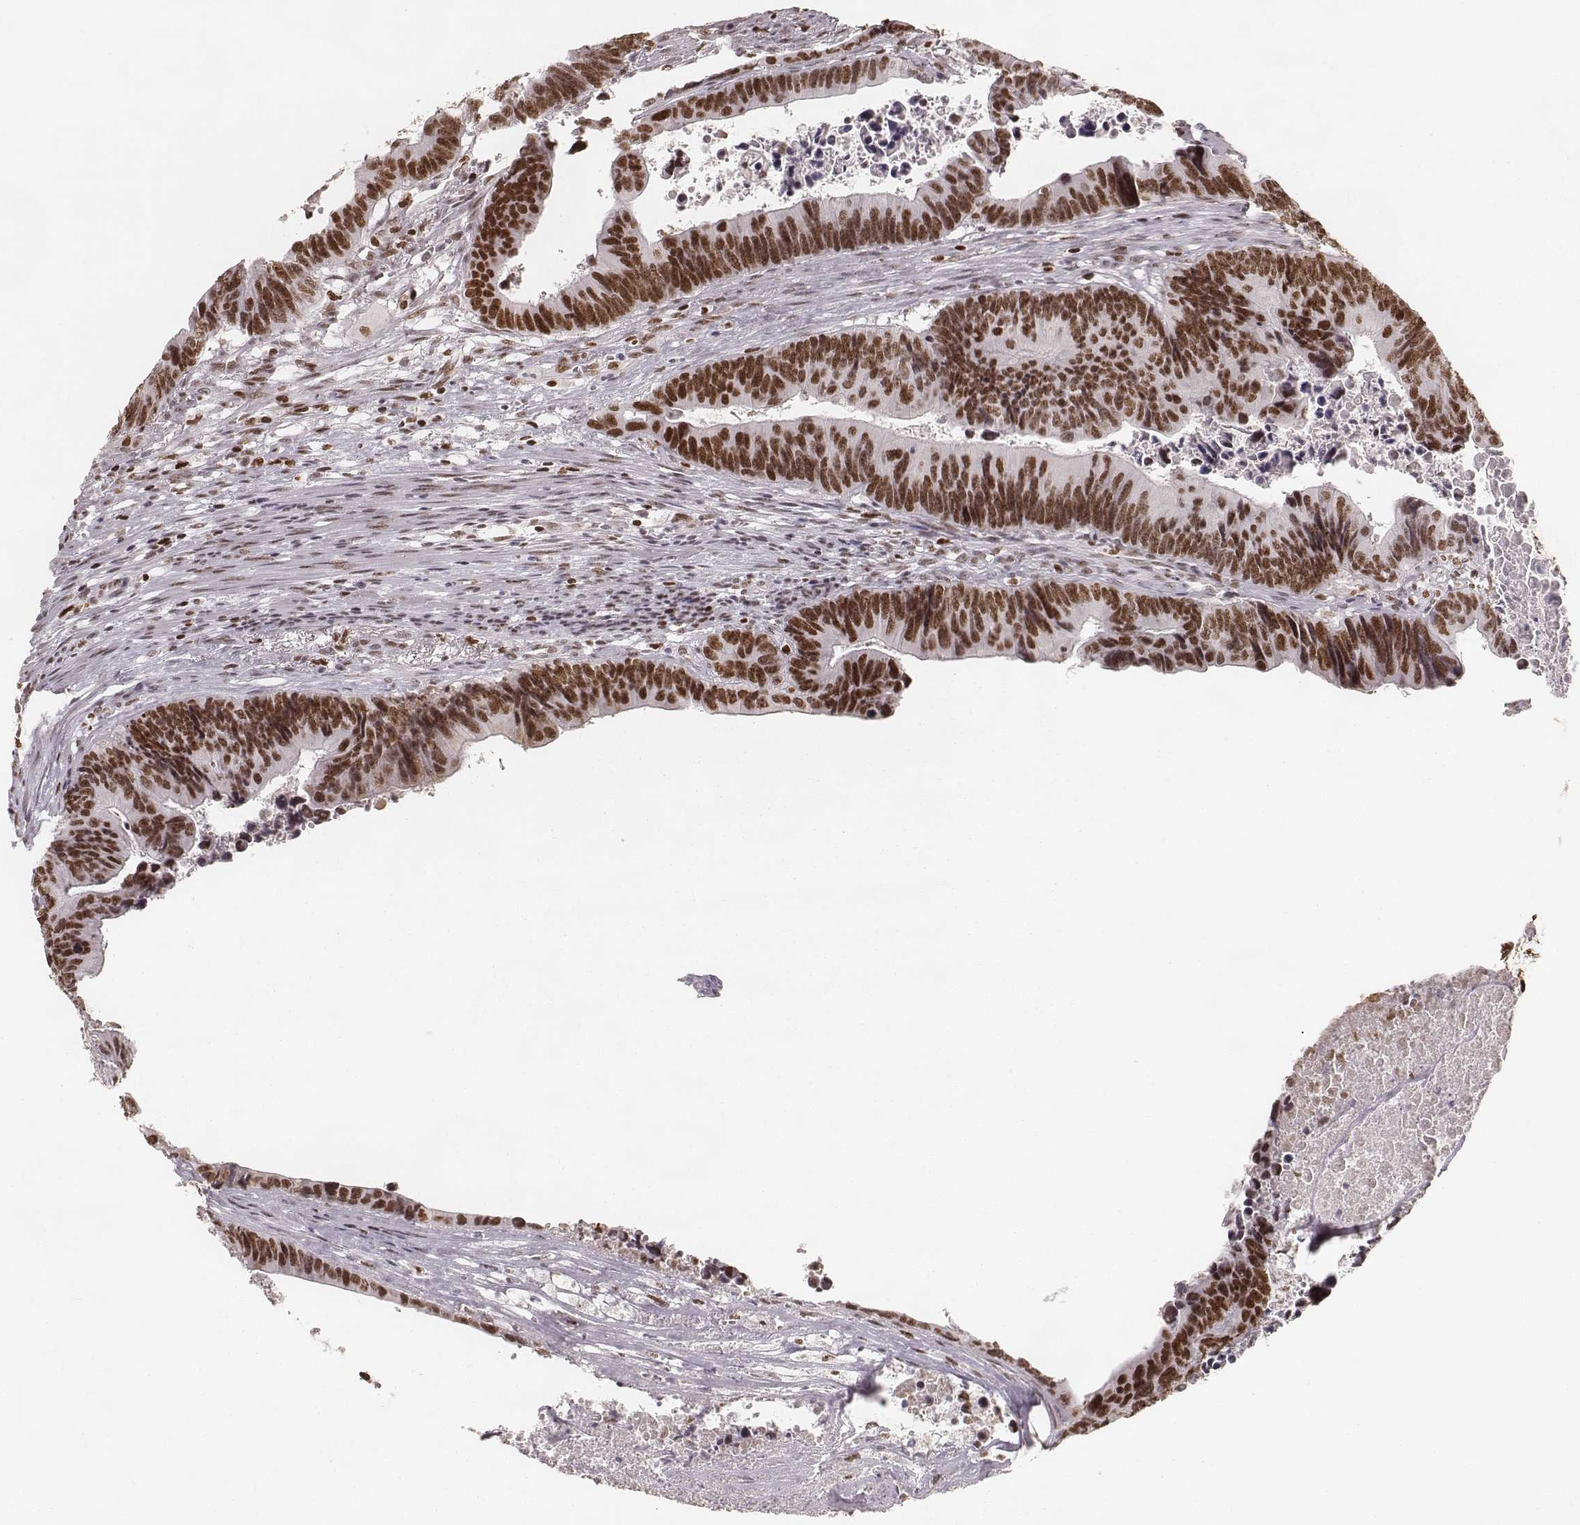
{"staining": {"intensity": "moderate", "quantity": ">75%", "location": "nuclear"}, "tissue": "colorectal cancer", "cell_type": "Tumor cells", "image_type": "cancer", "snomed": [{"axis": "morphology", "description": "Adenocarcinoma, NOS"}, {"axis": "topography", "description": "Colon"}], "caption": "DAB immunohistochemical staining of colorectal cancer (adenocarcinoma) demonstrates moderate nuclear protein positivity in about >75% of tumor cells.", "gene": "PARP1", "patient": {"sex": "female", "age": 87}}